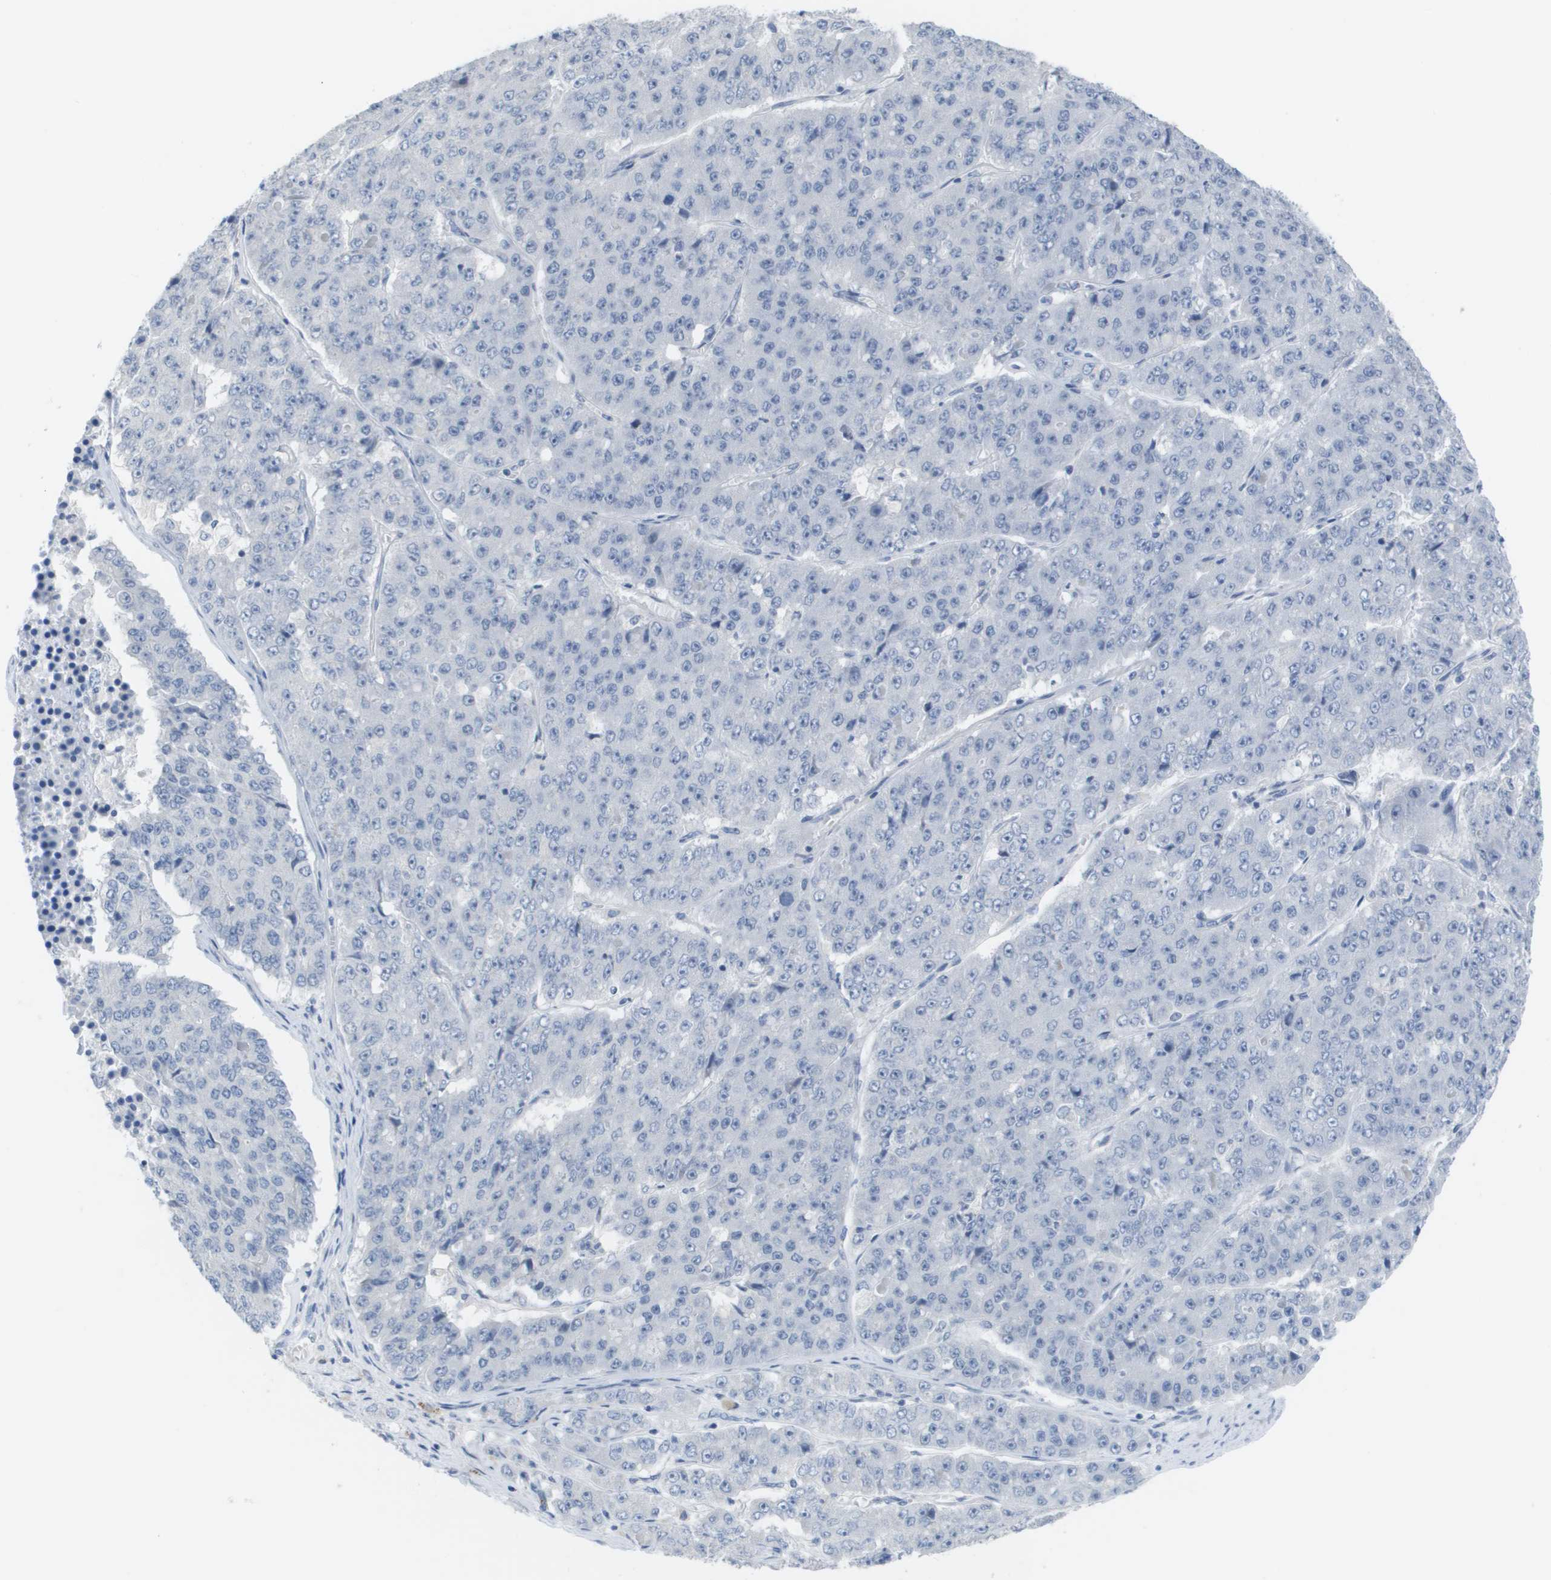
{"staining": {"intensity": "negative", "quantity": "none", "location": "none"}, "tissue": "pancreatic cancer", "cell_type": "Tumor cells", "image_type": "cancer", "snomed": [{"axis": "morphology", "description": "Adenocarcinoma, NOS"}, {"axis": "topography", "description": "Pancreas"}], "caption": "Immunohistochemistry of human adenocarcinoma (pancreatic) exhibits no positivity in tumor cells.", "gene": "PDE4A", "patient": {"sex": "male", "age": 50}}